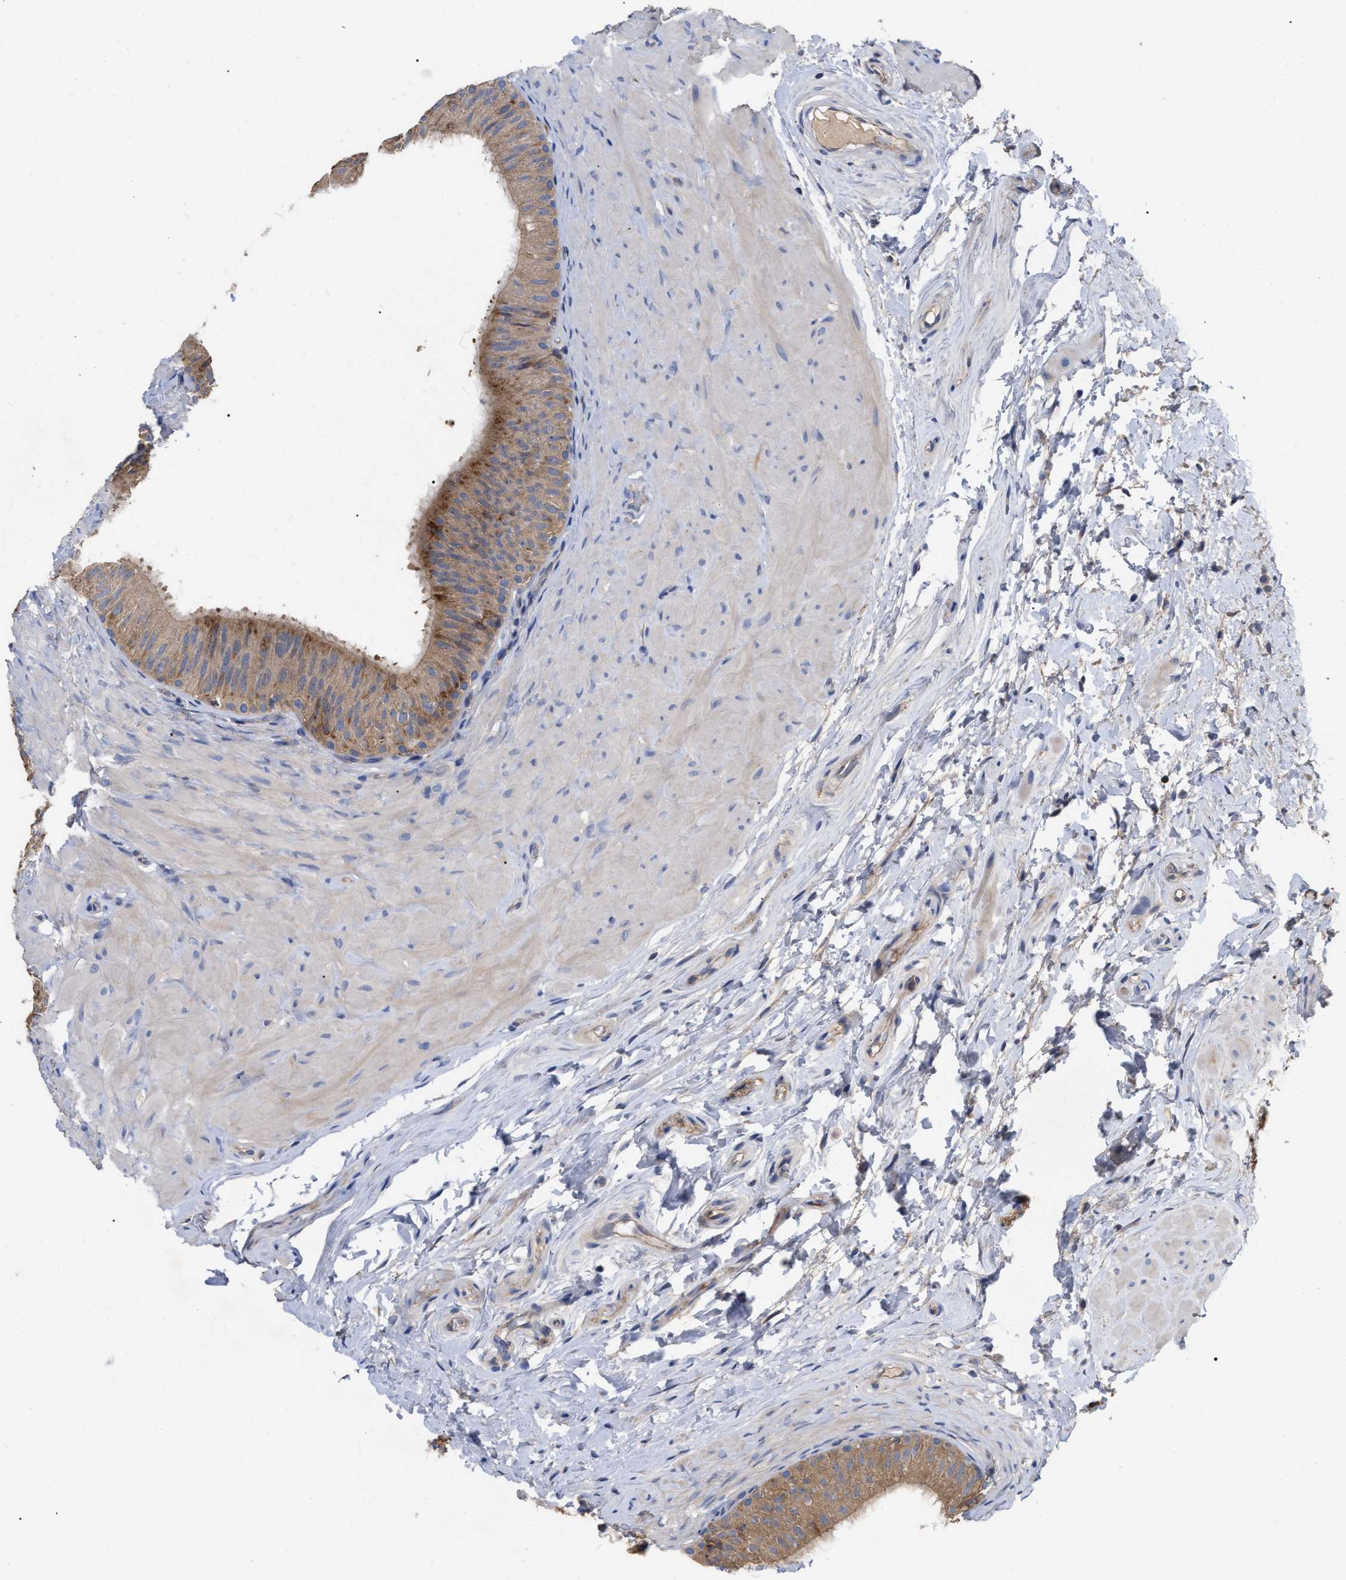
{"staining": {"intensity": "moderate", "quantity": ">75%", "location": "cytoplasmic/membranous"}, "tissue": "epididymis", "cell_type": "Glandular cells", "image_type": "normal", "snomed": [{"axis": "morphology", "description": "Normal tissue, NOS"}, {"axis": "topography", "description": "Epididymis"}], "caption": "Moderate cytoplasmic/membranous positivity is identified in approximately >75% of glandular cells in benign epididymis.", "gene": "RAP1GDS1", "patient": {"sex": "male", "age": 34}}